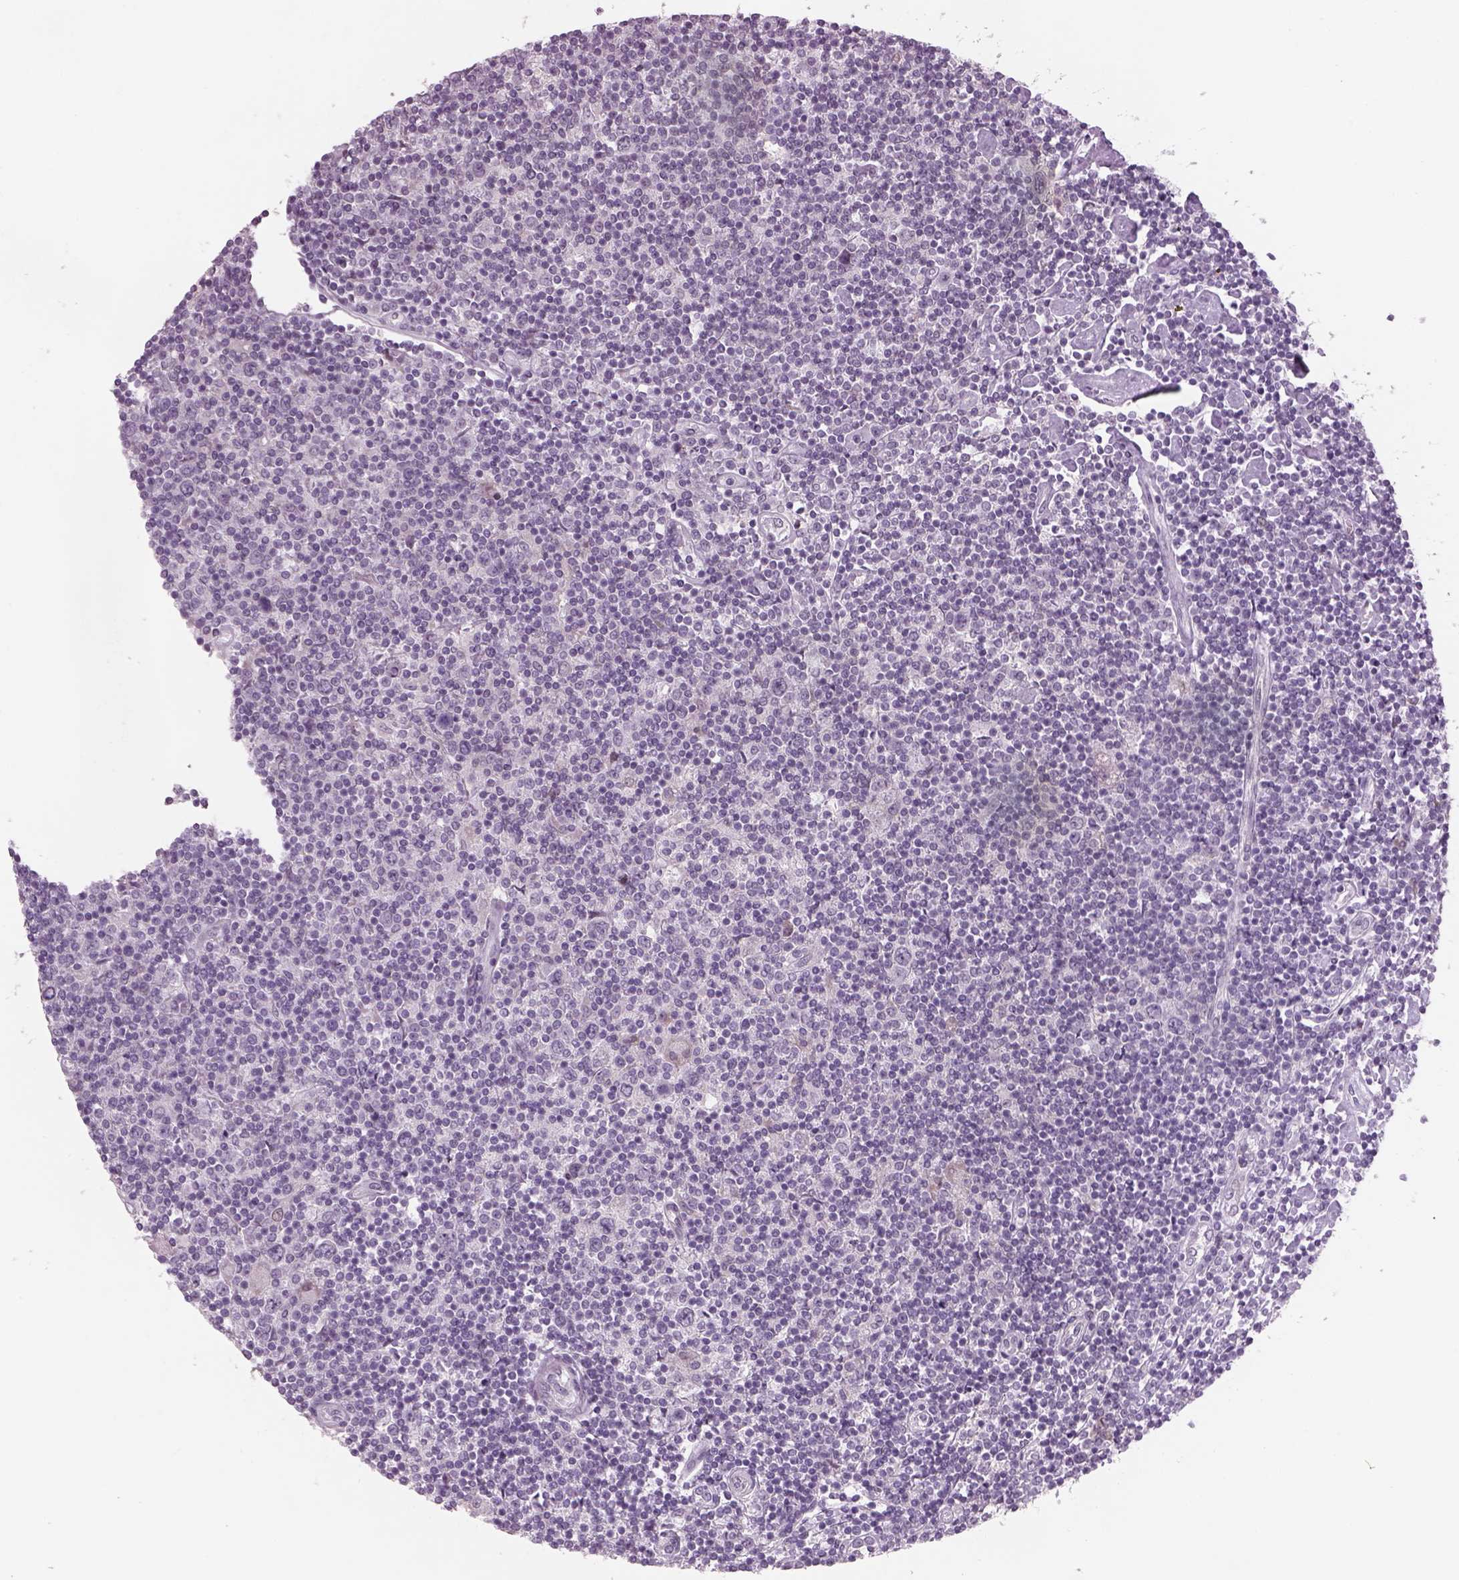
{"staining": {"intensity": "negative", "quantity": "none", "location": "none"}, "tissue": "lymphoma", "cell_type": "Tumor cells", "image_type": "cancer", "snomed": [{"axis": "morphology", "description": "Hodgkin's disease, NOS"}, {"axis": "topography", "description": "Lymph node"}], "caption": "High power microscopy photomicrograph of an IHC image of Hodgkin's disease, revealing no significant staining in tumor cells. (DAB (3,3'-diaminobenzidine) IHC with hematoxylin counter stain).", "gene": "PENK", "patient": {"sex": "male", "age": 40}}